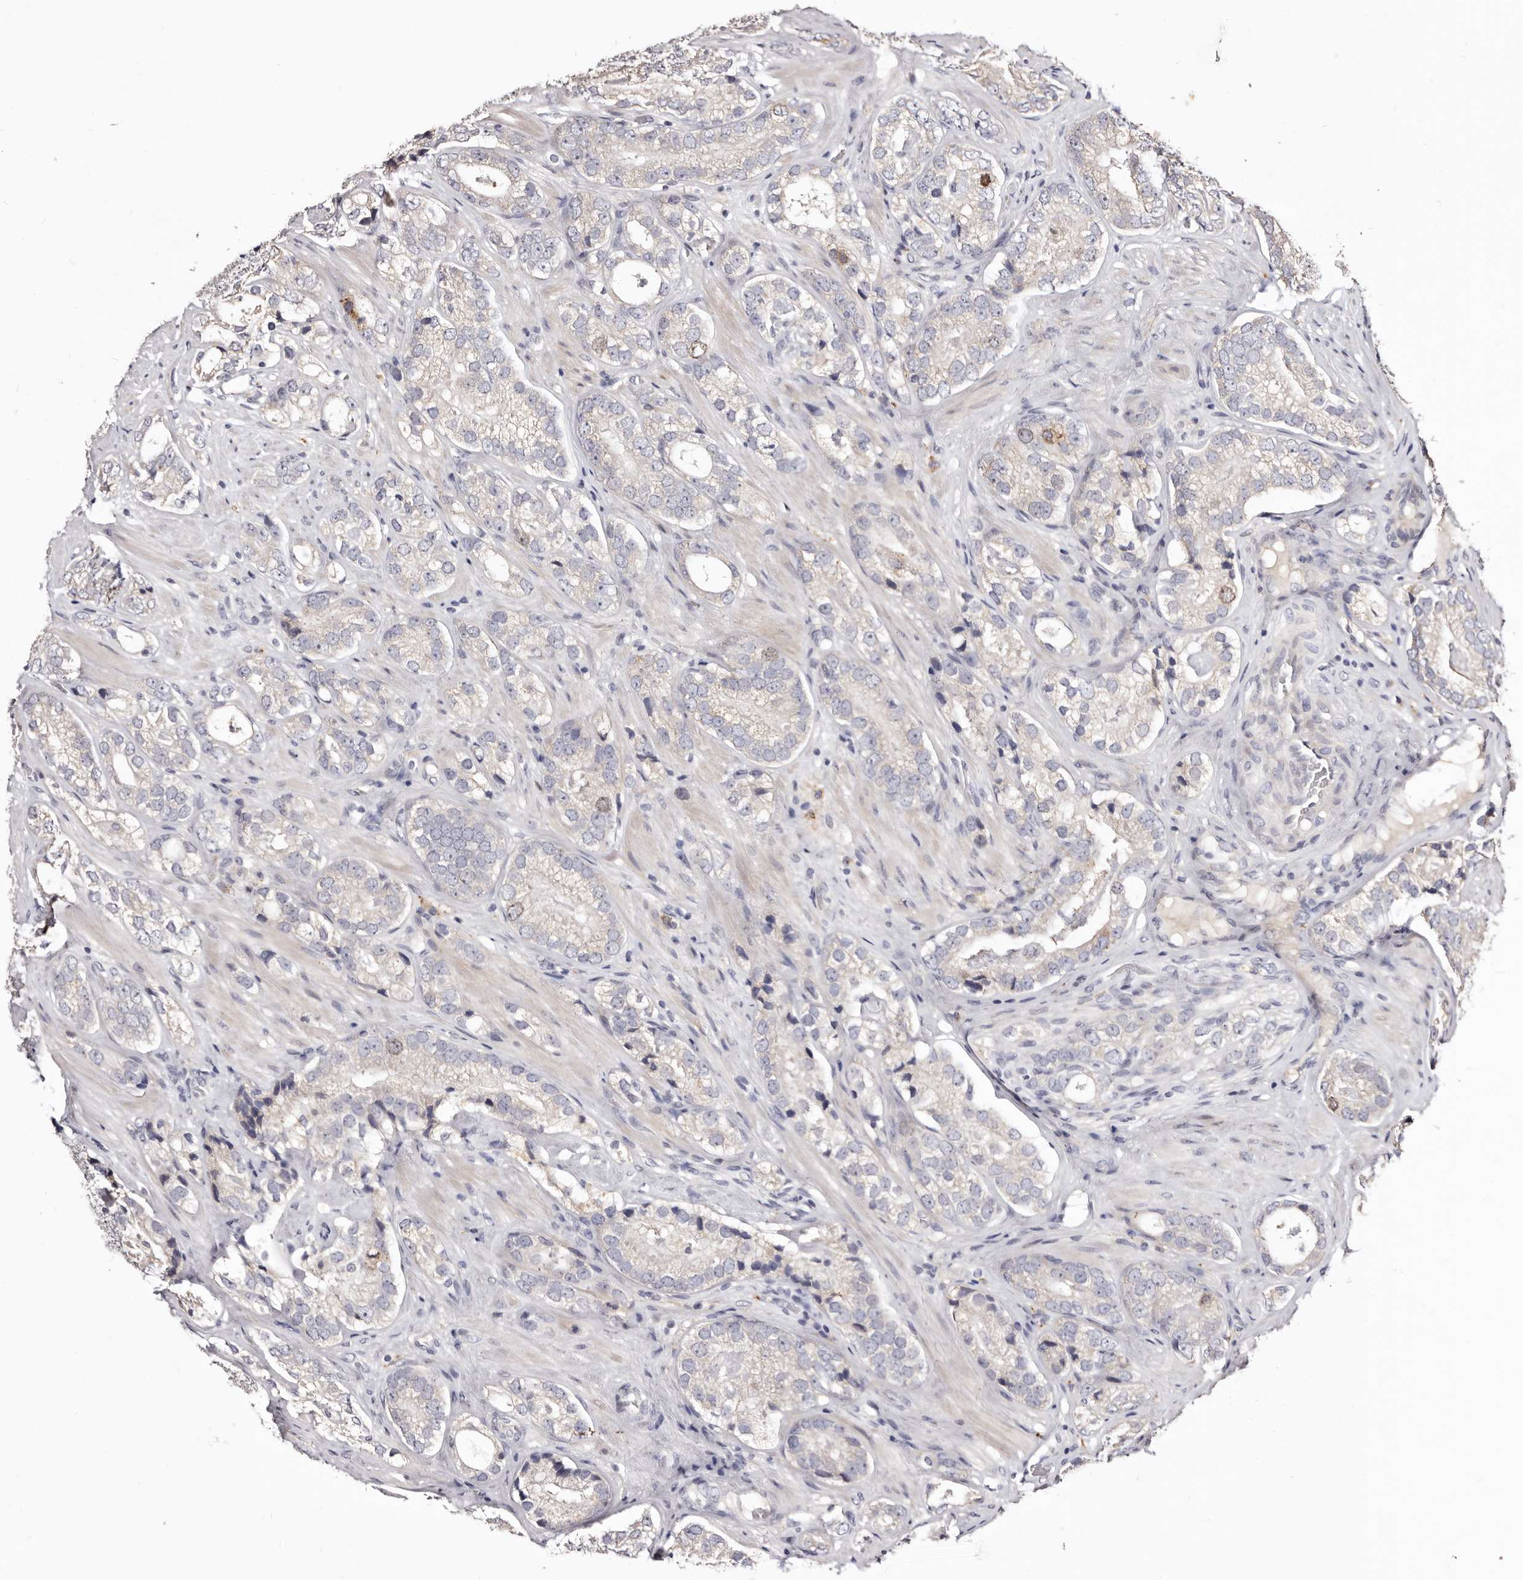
{"staining": {"intensity": "negative", "quantity": "none", "location": "none"}, "tissue": "prostate cancer", "cell_type": "Tumor cells", "image_type": "cancer", "snomed": [{"axis": "morphology", "description": "Adenocarcinoma, High grade"}, {"axis": "topography", "description": "Prostate"}], "caption": "Prostate high-grade adenocarcinoma stained for a protein using immunohistochemistry reveals no staining tumor cells.", "gene": "CDCA8", "patient": {"sex": "male", "age": 56}}